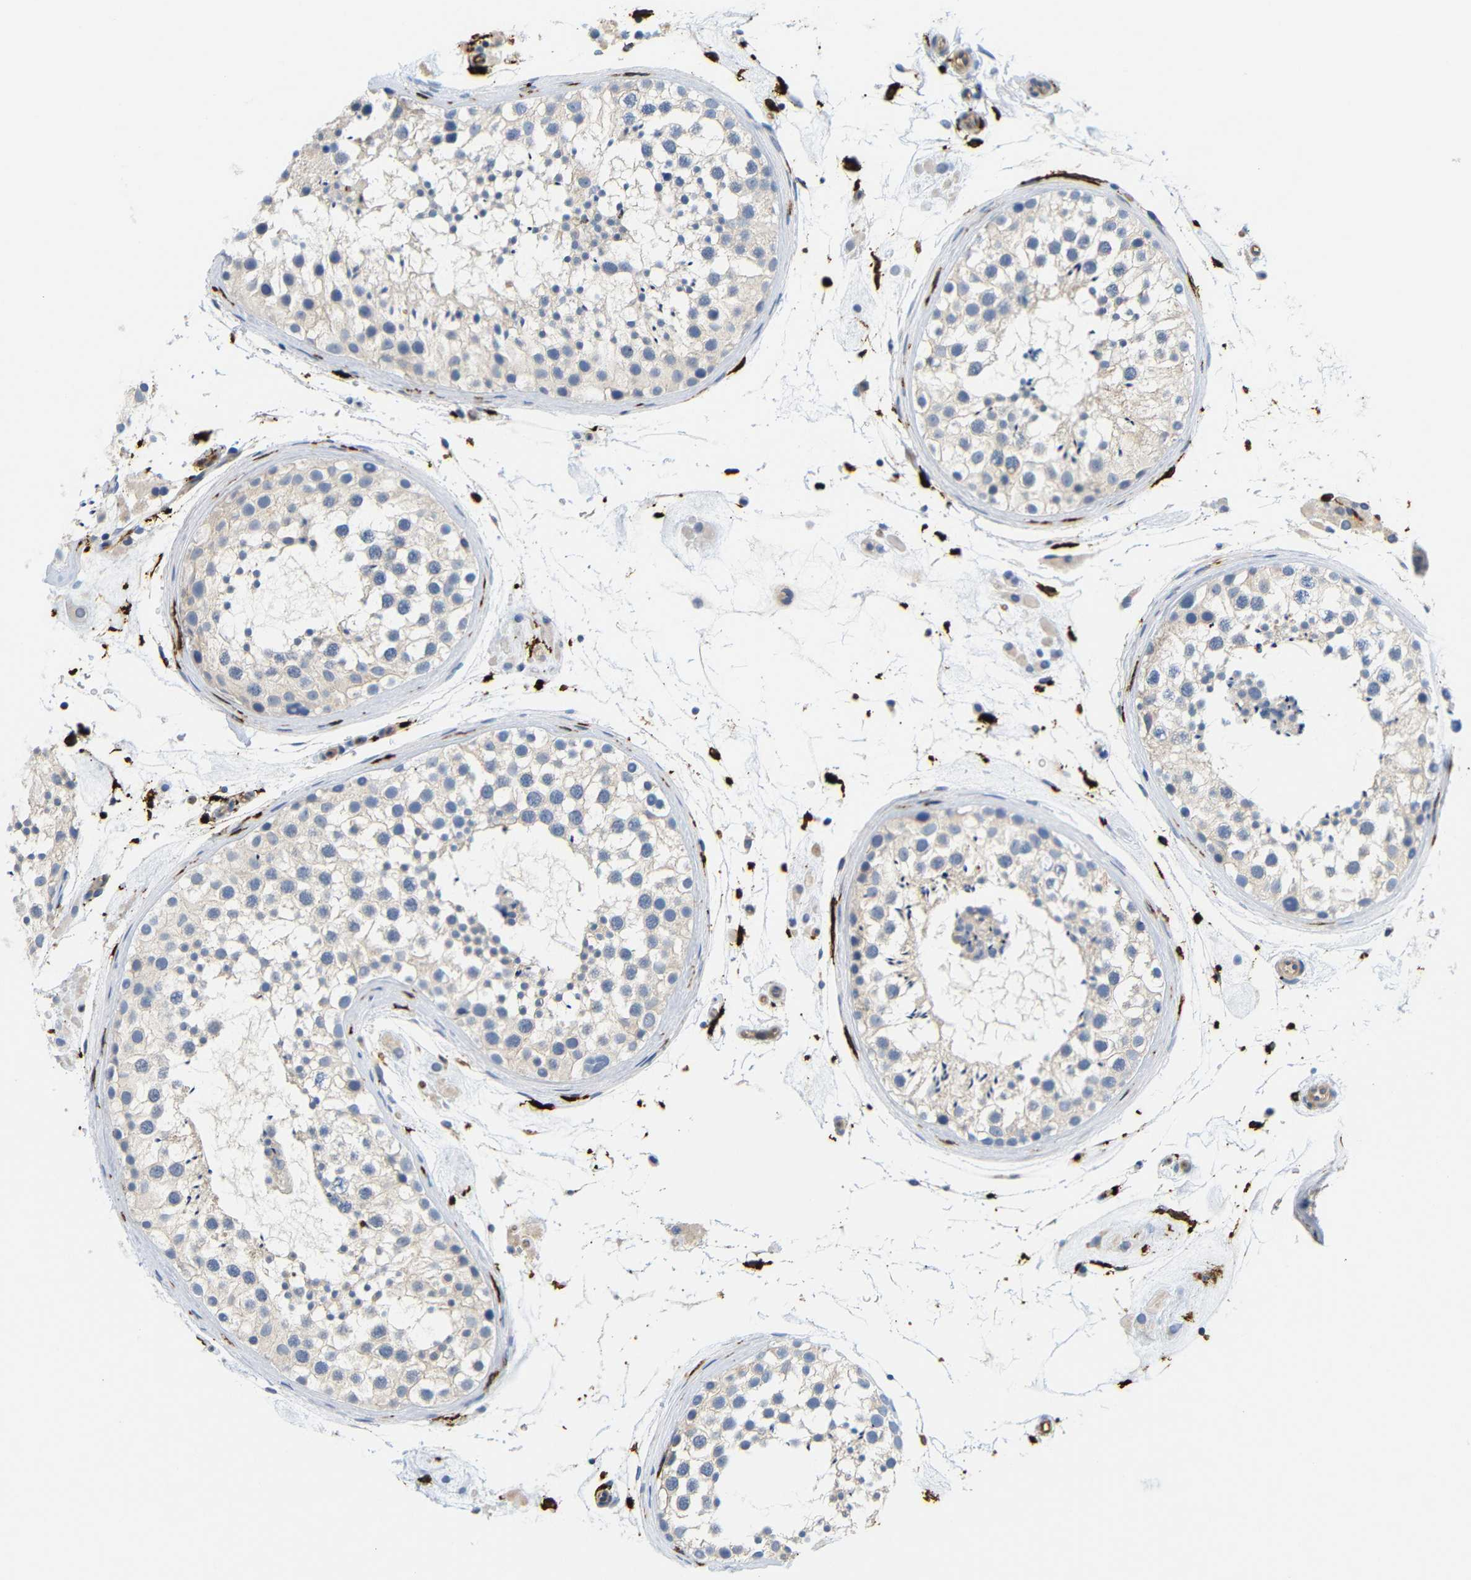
{"staining": {"intensity": "weak", "quantity": "<25%", "location": "cytoplasmic/membranous"}, "tissue": "testis", "cell_type": "Cells in seminiferous ducts", "image_type": "normal", "snomed": [{"axis": "morphology", "description": "Normal tissue, NOS"}, {"axis": "topography", "description": "Testis"}], "caption": "Immunohistochemistry image of benign testis stained for a protein (brown), which shows no positivity in cells in seminiferous ducts.", "gene": "HLA", "patient": {"sex": "male", "age": 46}}